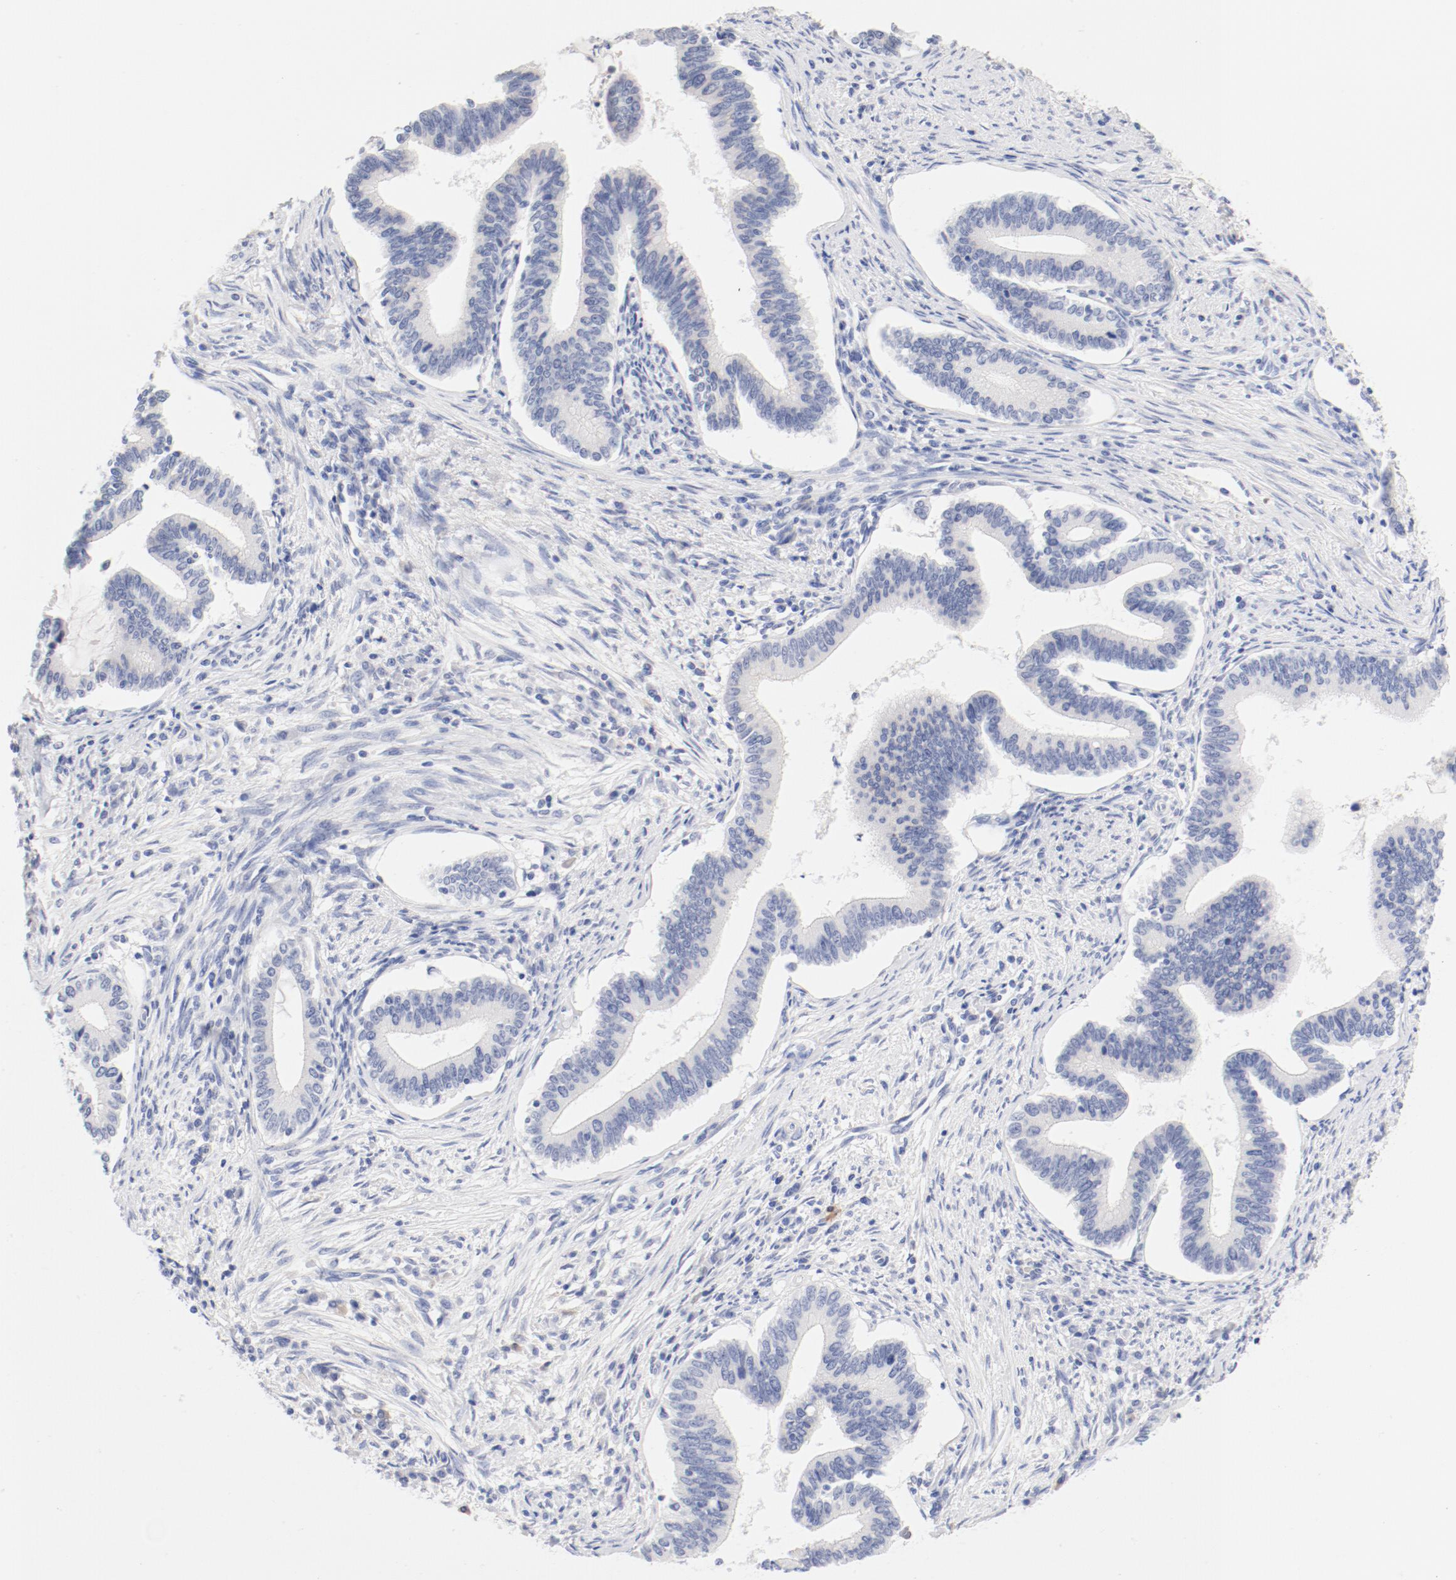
{"staining": {"intensity": "negative", "quantity": "none", "location": "none"}, "tissue": "cervical cancer", "cell_type": "Tumor cells", "image_type": "cancer", "snomed": [{"axis": "morphology", "description": "Adenocarcinoma, NOS"}, {"axis": "topography", "description": "Cervix"}], "caption": "The photomicrograph shows no staining of tumor cells in cervical adenocarcinoma.", "gene": "HOMER1", "patient": {"sex": "female", "age": 36}}